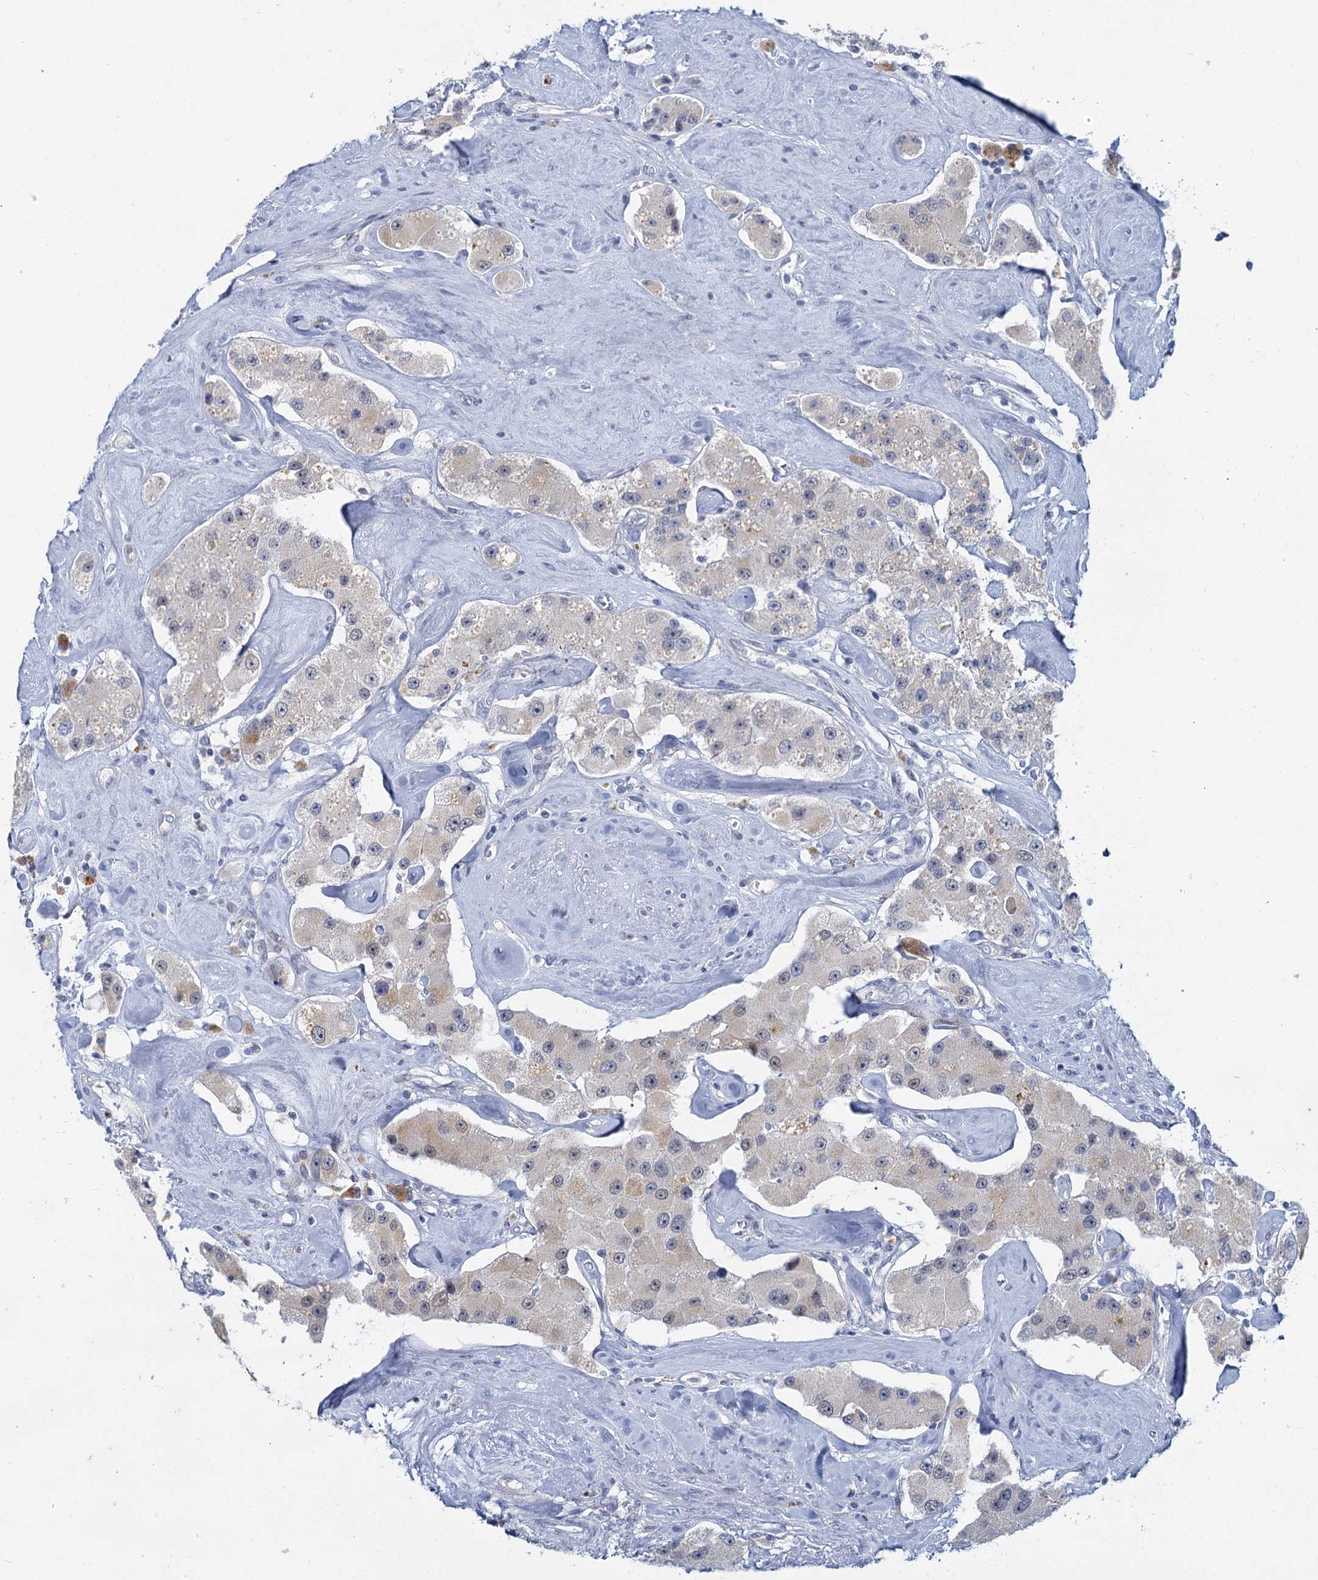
{"staining": {"intensity": "negative", "quantity": "none", "location": "none"}, "tissue": "carcinoid", "cell_type": "Tumor cells", "image_type": "cancer", "snomed": [{"axis": "morphology", "description": "Carcinoid, malignant, NOS"}, {"axis": "topography", "description": "Pancreas"}], "caption": "The image shows no significant staining in tumor cells of carcinoid.", "gene": "ACRBP", "patient": {"sex": "male", "age": 41}}